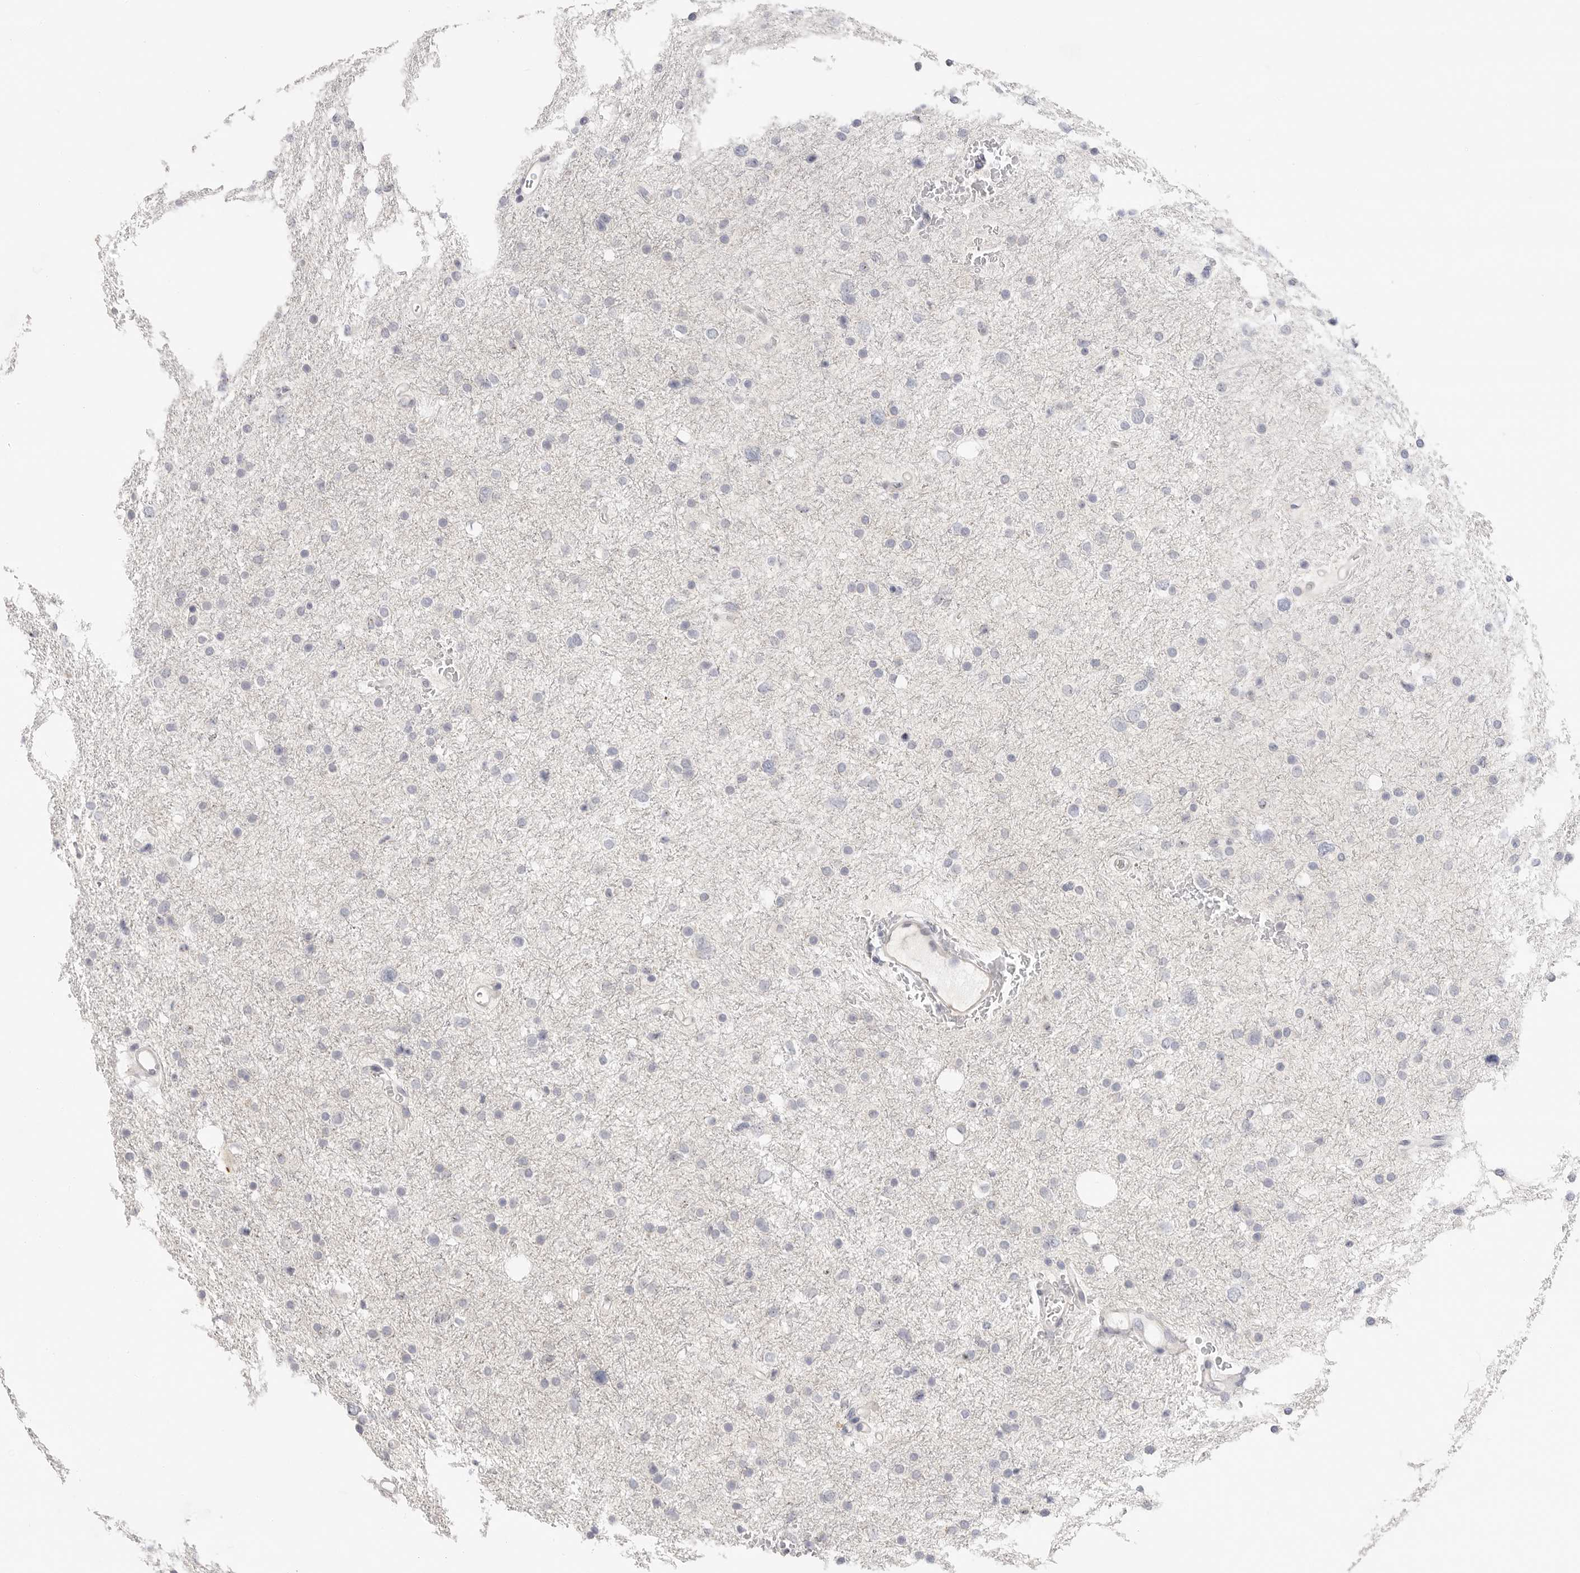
{"staining": {"intensity": "negative", "quantity": "none", "location": "none"}, "tissue": "glioma", "cell_type": "Tumor cells", "image_type": "cancer", "snomed": [{"axis": "morphology", "description": "Glioma, malignant, Low grade"}, {"axis": "topography", "description": "Brain"}], "caption": "Tumor cells are negative for brown protein staining in glioma.", "gene": "FBN2", "patient": {"sex": "female", "age": 37}}